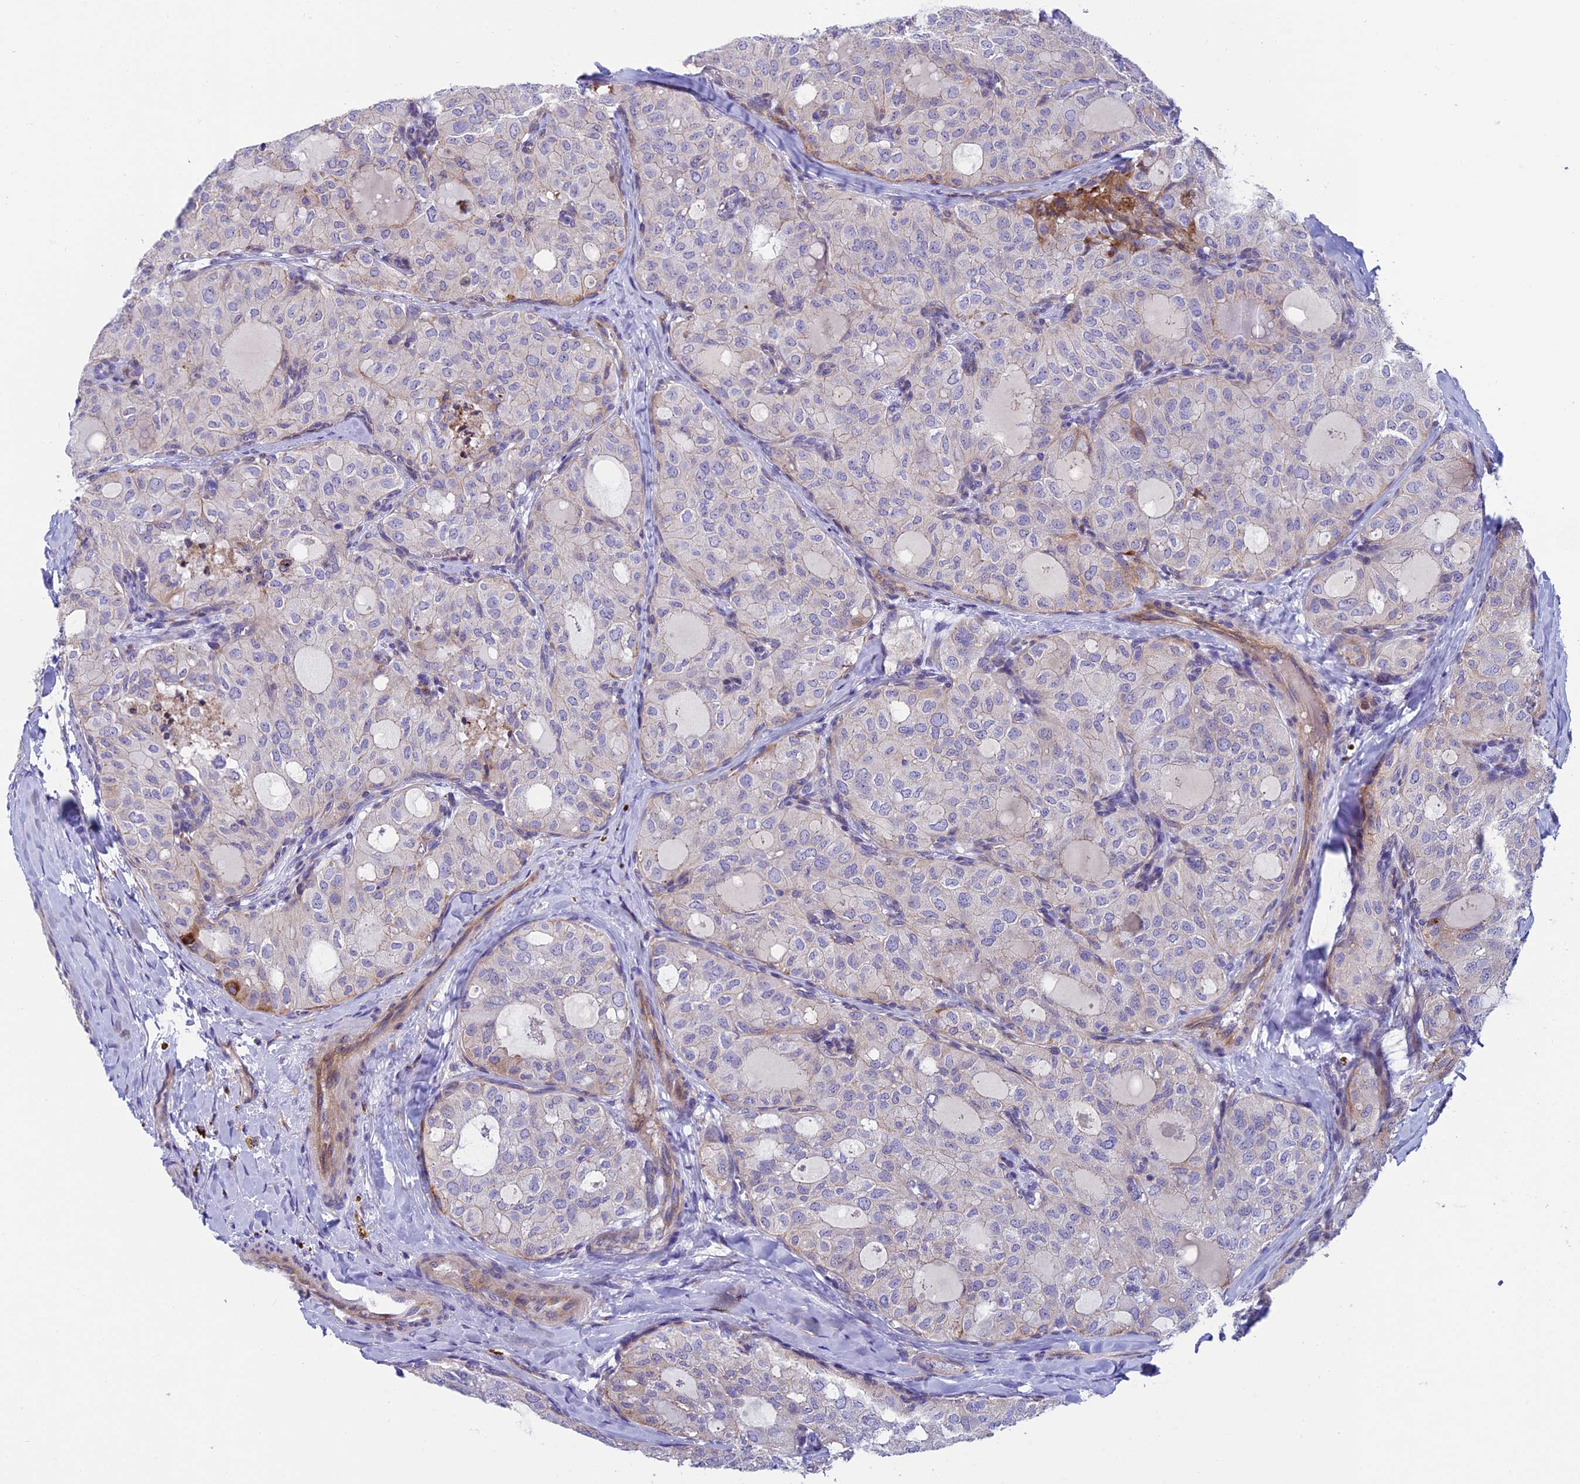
{"staining": {"intensity": "weak", "quantity": "<25%", "location": "cytoplasmic/membranous"}, "tissue": "thyroid cancer", "cell_type": "Tumor cells", "image_type": "cancer", "snomed": [{"axis": "morphology", "description": "Follicular adenoma carcinoma, NOS"}, {"axis": "topography", "description": "Thyroid gland"}], "caption": "High magnification brightfield microscopy of thyroid follicular adenoma carcinoma stained with DAB (brown) and counterstained with hematoxylin (blue): tumor cells show no significant positivity. The staining is performed using DAB brown chromogen with nuclei counter-stained in using hematoxylin.", "gene": "MACIR", "patient": {"sex": "male", "age": 75}}